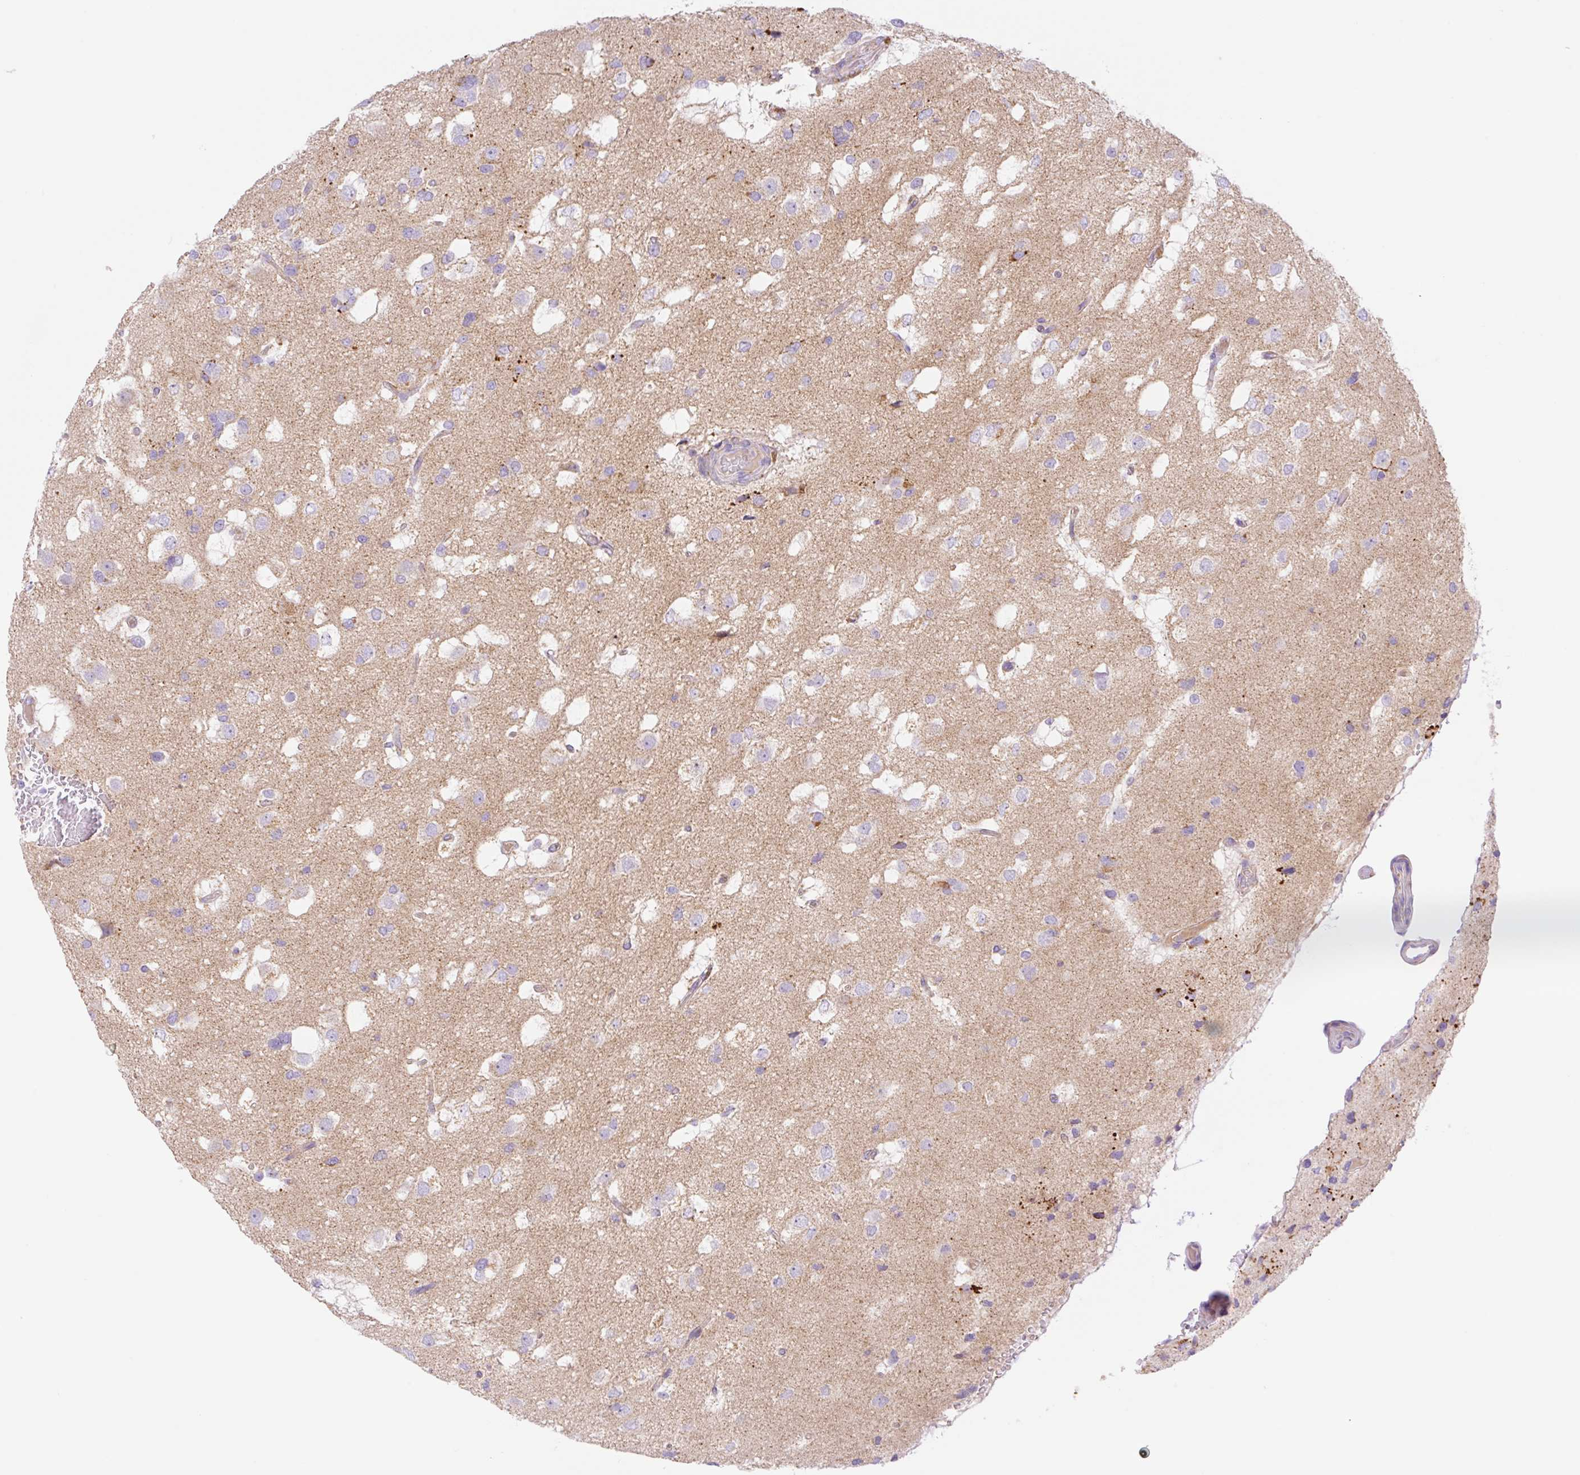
{"staining": {"intensity": "negative", "quantity": "none", "location": "none"}, "tissue": "glioma", "cell_type": "Tumor cells", "image_type": "cancer", "snomed": [{"axis": "morphology", "description": "Glioma, malignant, High grade"}, {"axis": "topography", "description": "Brain"}], "caption": "There is no significant expression in tumor cells of malignant glioma (high-grade).", "gene": "ETNK2", "patient": {"sex": "male", "age": 53}}